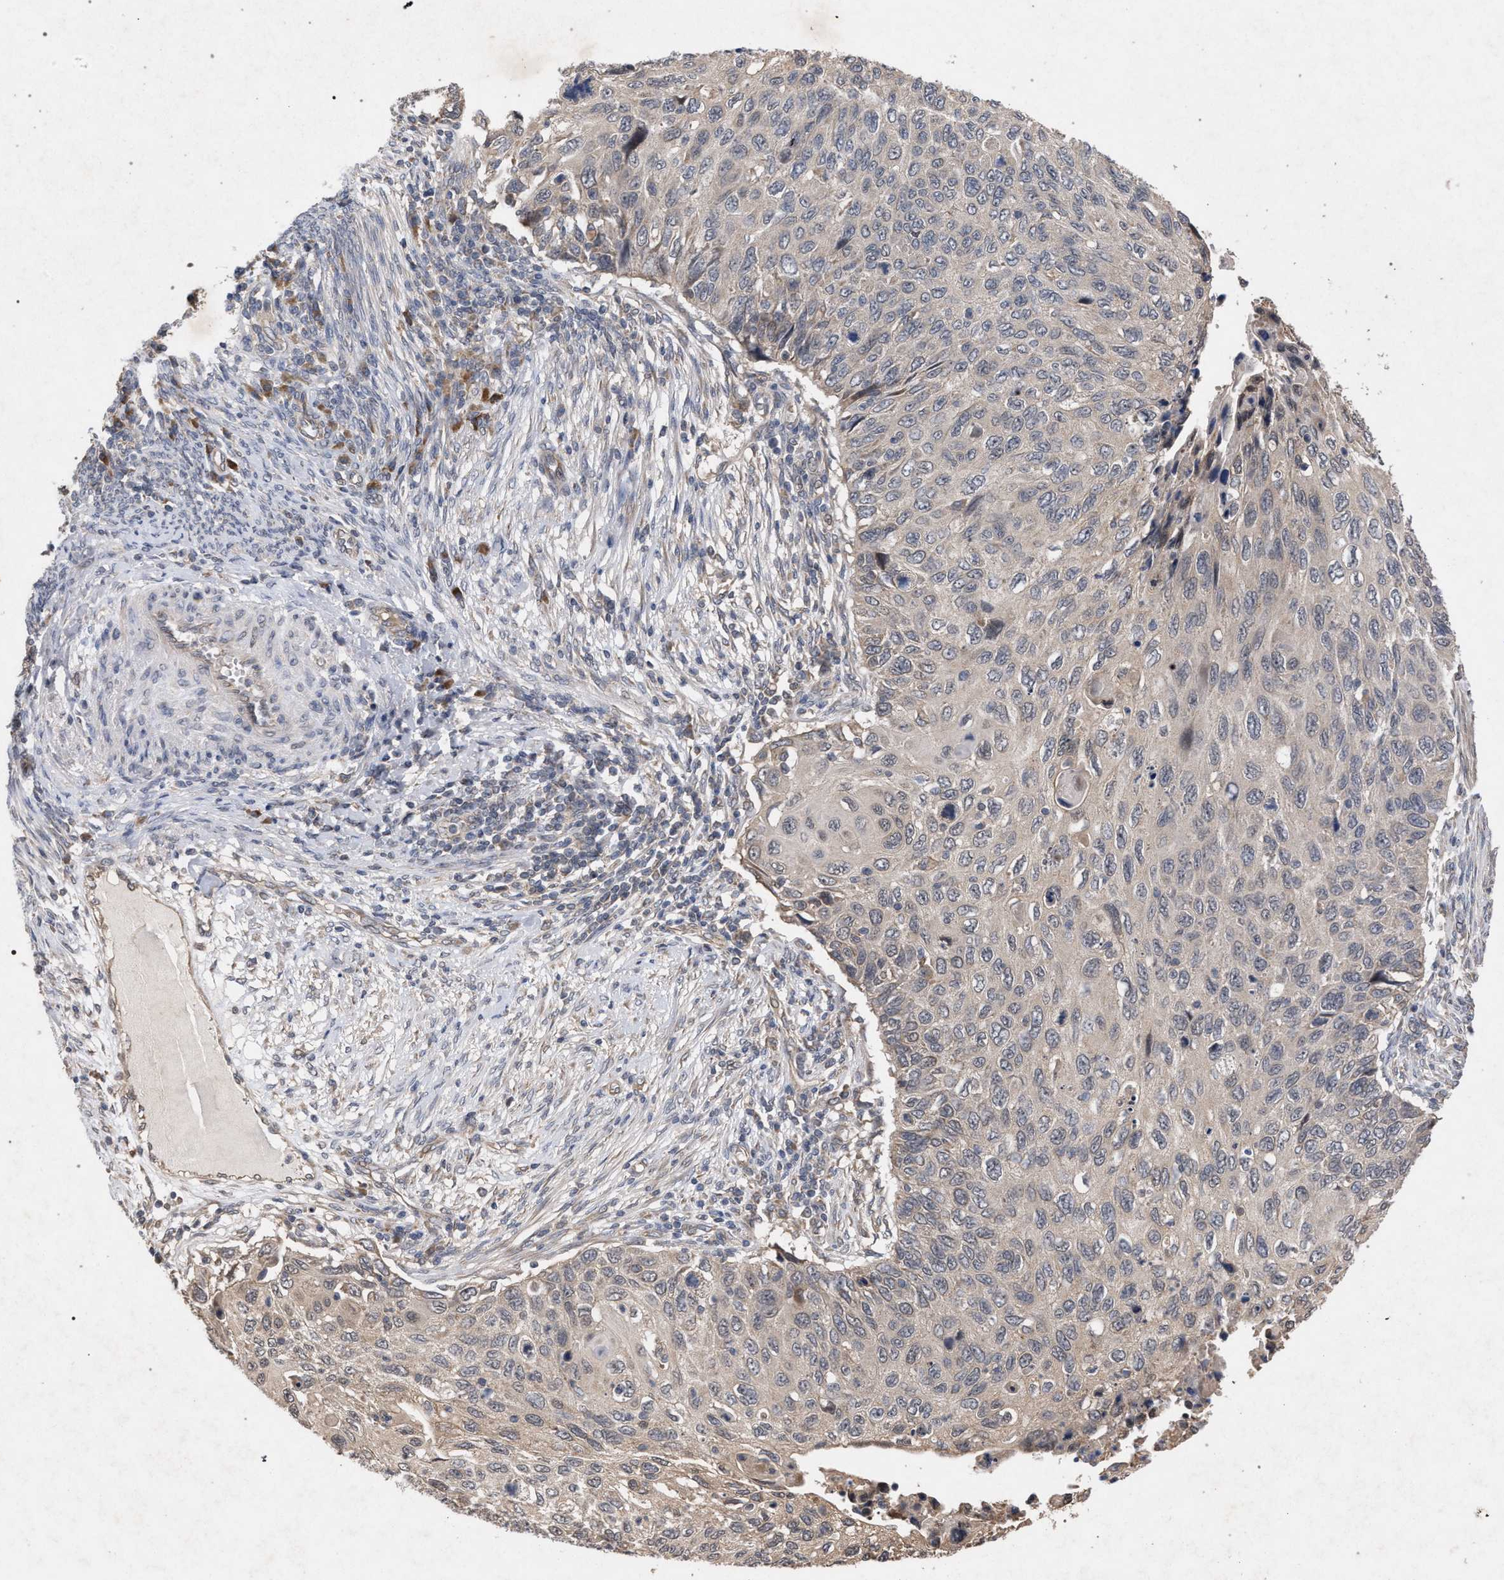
{"staining": {"intensity": "negative", "quantity": "none", "location": "none"}, "tissue": "cervical cancer", "cell_type": "Tumor cells", "image_type": "cancer", "snomed": [{"axis": "morphology", "description": "Squamous cell carcinoma, NOS"}, {"axis": "topography", "description": "Cervix"}], "caption": "This is a image of IHC staining of squamous cell carcinoma (cervical), which shows no staining in tumor cells.", "gene": "SLC4A4", "patient": {"sex": "female", "age": 70}}